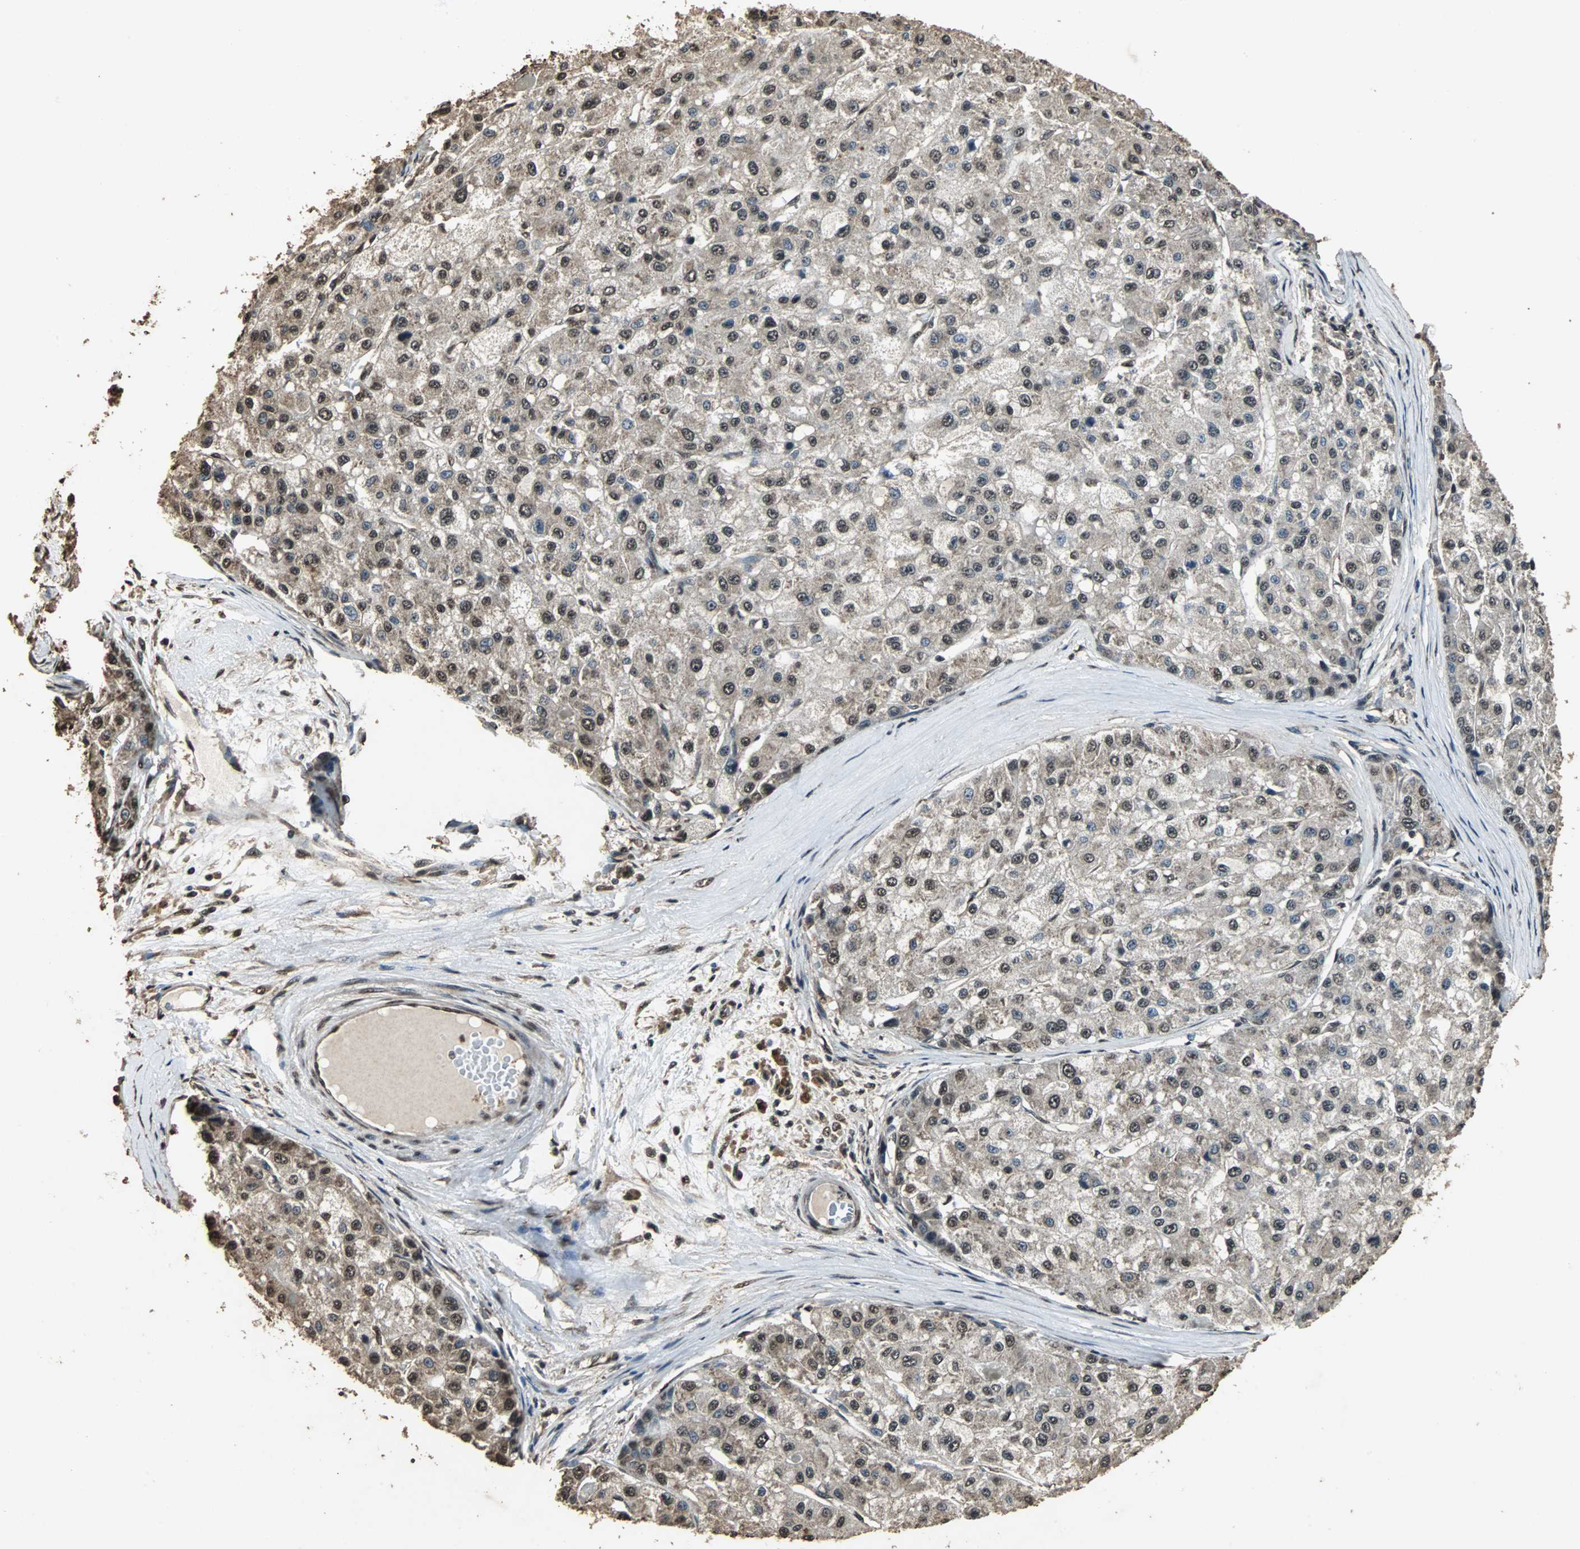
{"staining": {"intensity": "moderate", "quantity": ">75%", "location": "cytoplasmic/membranous,nuclear"}, "tissue": "liver cancer", "cell_type": "Tumor cells", "image_type": "cancer", "snomed": [{"axis": "morphology", "description": "Carcinoma, Hepatocellular, NOS"}, {"axis": "topography", "description": "Liver"}], "caption": "Tumor cells exhibit medium levels of moderate cytoplasmic/membranous and nuclear positivity in about >75% of cells in hepatocellular carcinoma (liver). Using DAB (3,3'-diaminobenzidine) (brown) and hematoxylin (blue) stains, captured at high magnification using brightfield microscopy.", "gene": "PPP1R13B", "patient": {"sex": "male", "age": 80}}